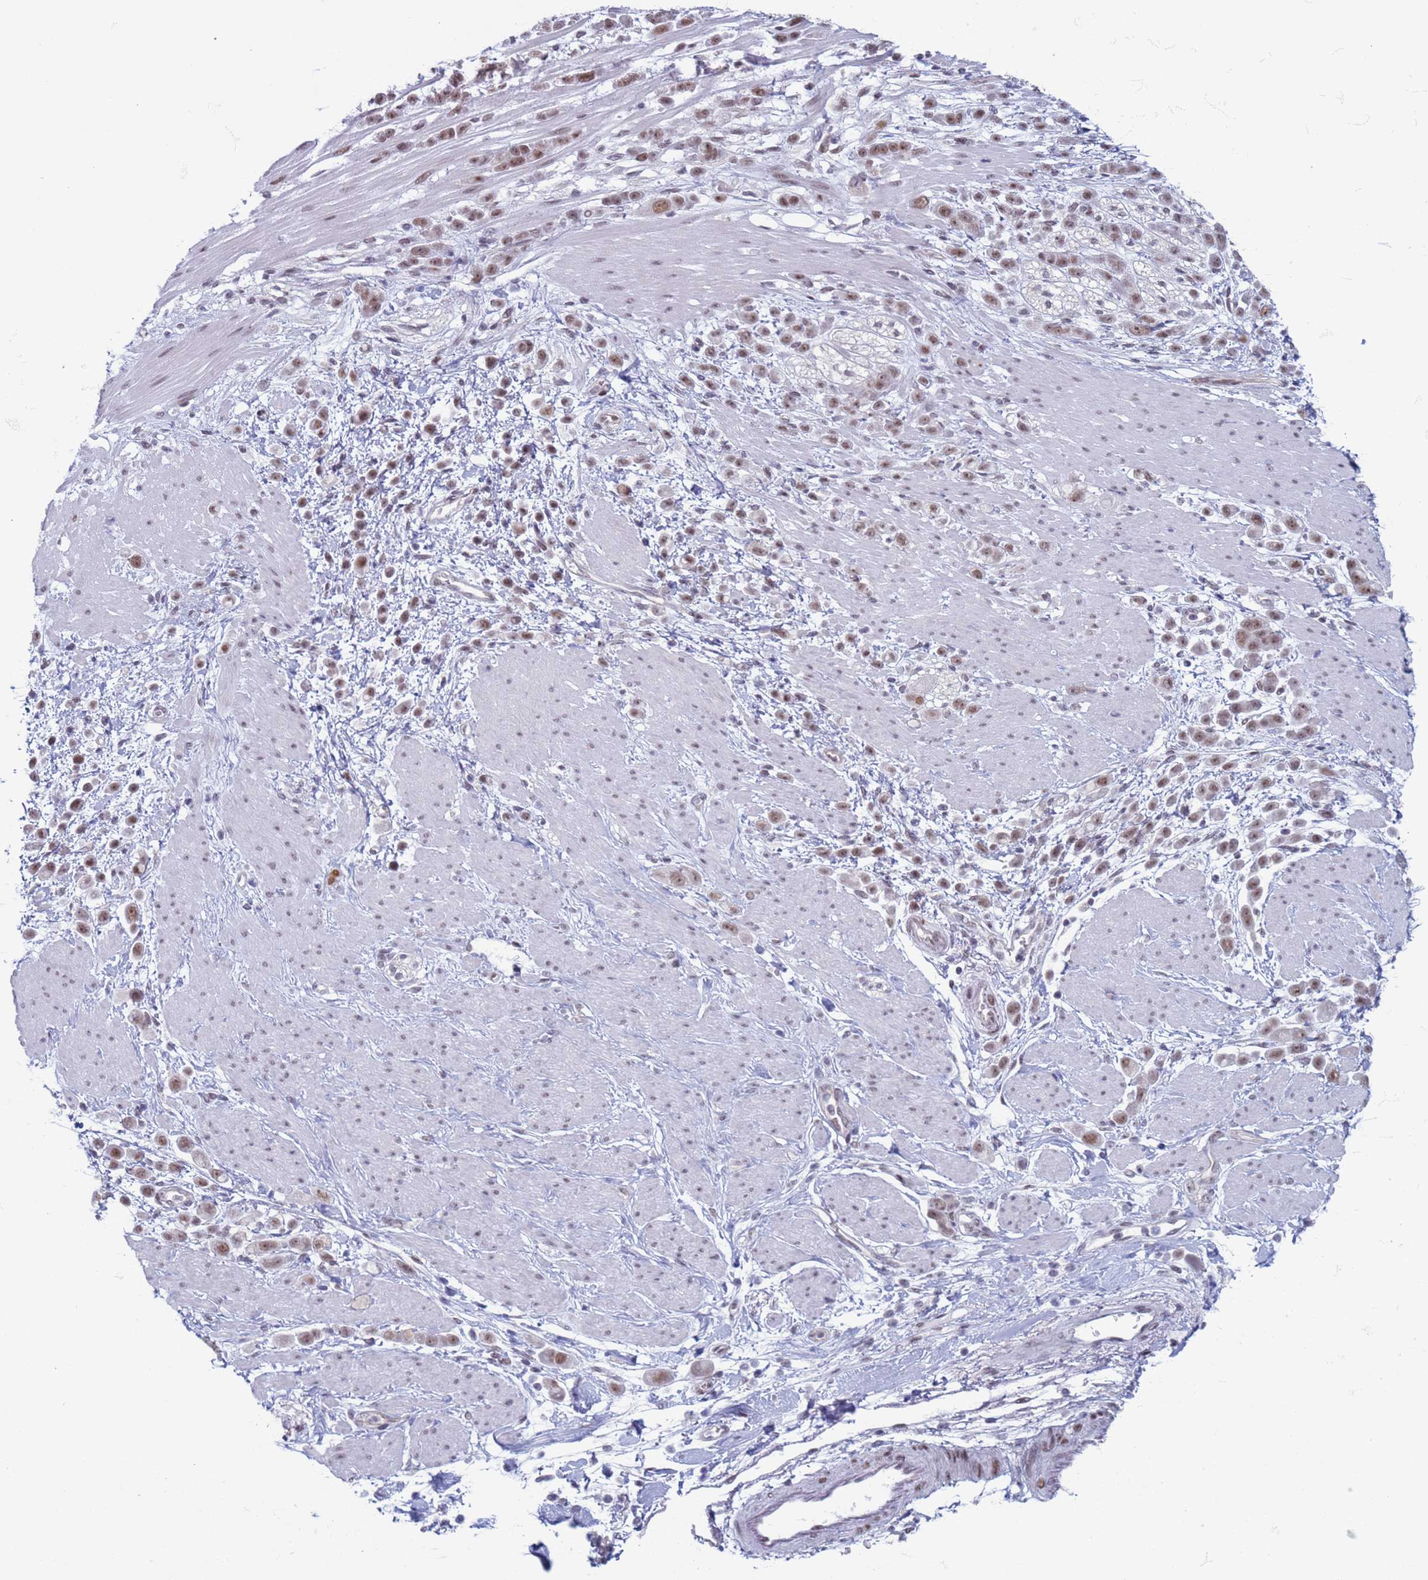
{"staining": {"intensity": "moderate", "quantity": ">75%", "location": "nuclear"}, "tissue": "pancreatic cancer", "cell_type": "Tumor cells", "image_type": "cancer", "snomed": [{"axis": "morphology", "description": "Normal tissue, NOS"}, {"axis": "morphology", "description": "Adenocarcinoma, NOS"}, {"axis": "topography", "description": "Pancreas"}], "caption": "This micrograph demonstrates immunohistochemistry staining of human pancreatic cancer, with medium moderate nuclear positivity in approximately >75% of tumor cells.", "gene": "SAE1", "patient": {"sex": "female", "age": 64}}